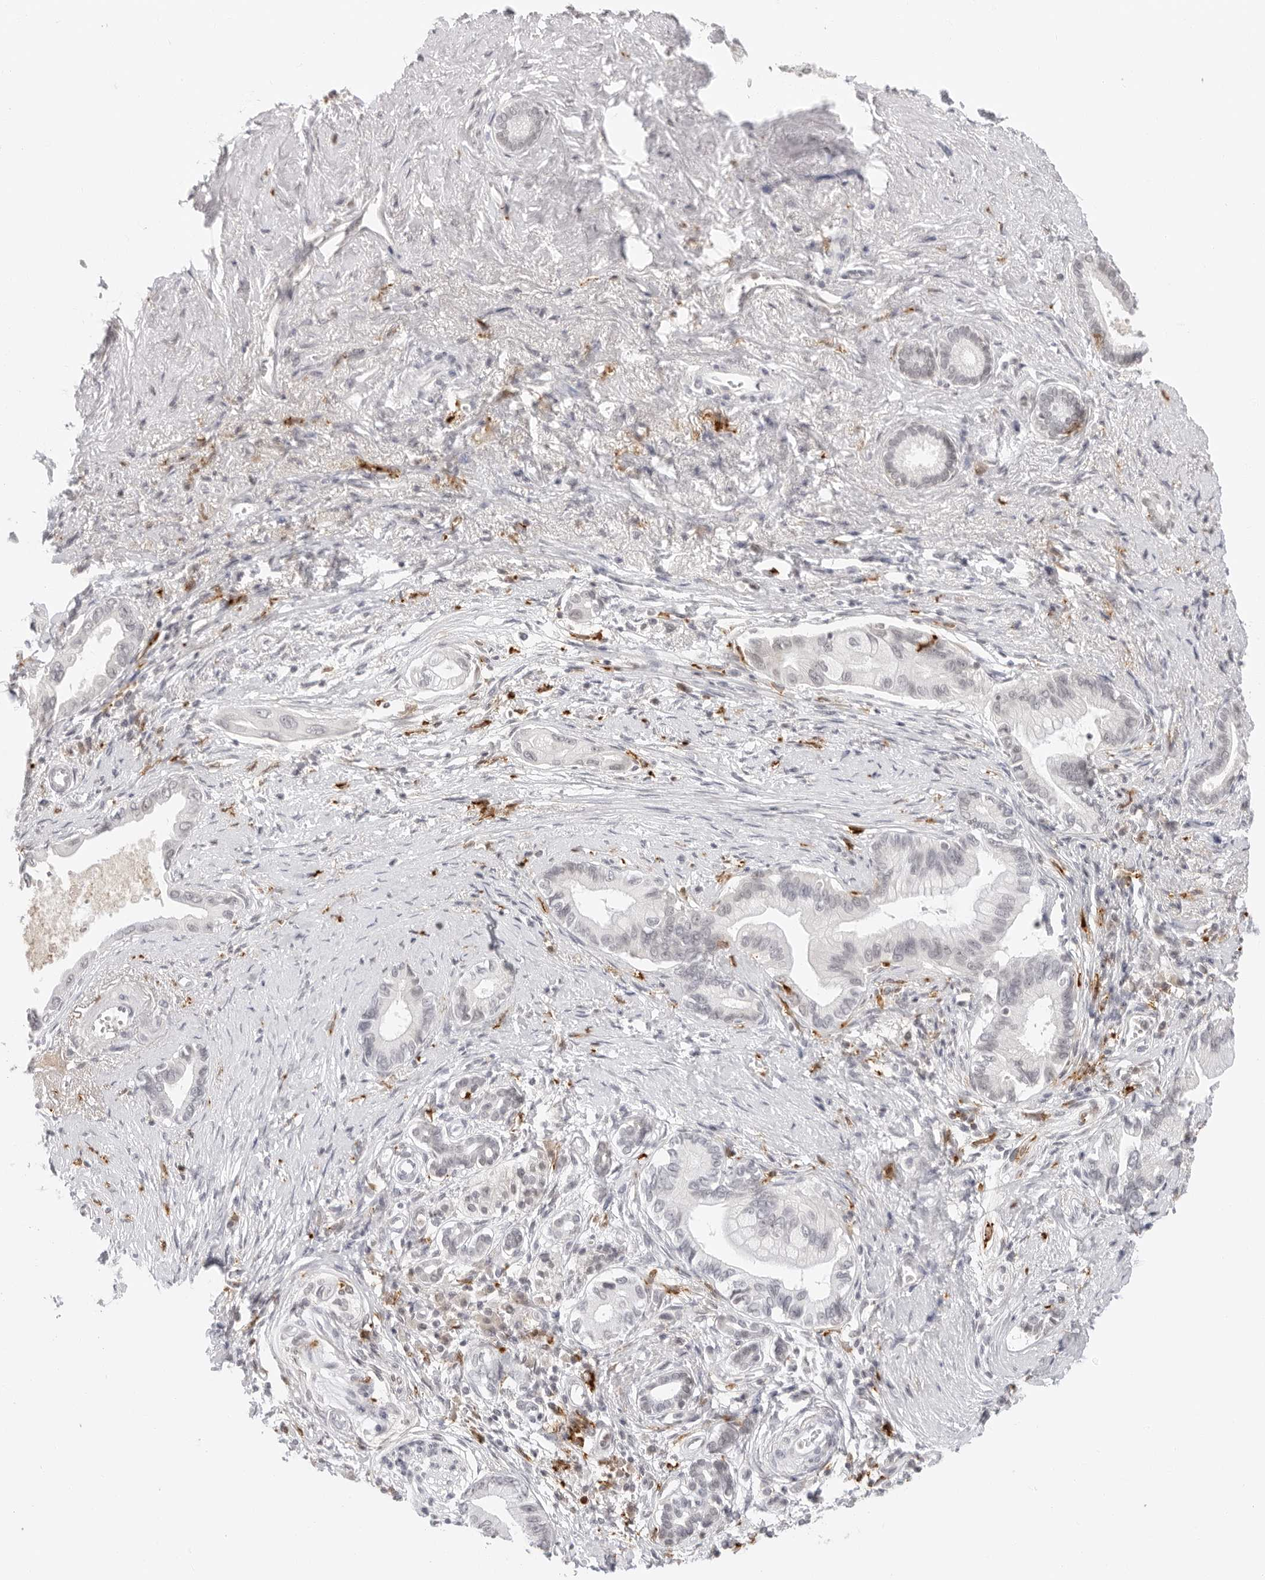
{"staining": {"intensity": "weak", "quantity": "<25%", "location": "nuclear"}, "tissue": "pancreatic cancer", "cell_type": "Tumor cells", "image_type": "cancer", "snomed": [{"axis": "morphology", "description": "Adenocarcinoma, NOS"}, {"axis": "topography", "description": "Pancreas"}], "caption": "This image is of pancreatic cancer (adenocarcinoma) stained with immunohistochemistry (IHC) to label a protein in brown with the nuclei are counter-stained blue. There is no positivity in tumor cells. The staining is performed using DAB brown chromogen with nuclei counter-stained in using hematoxylin.", "gene": "MSH6", "patient": {"sex": "male", "age": 78}}